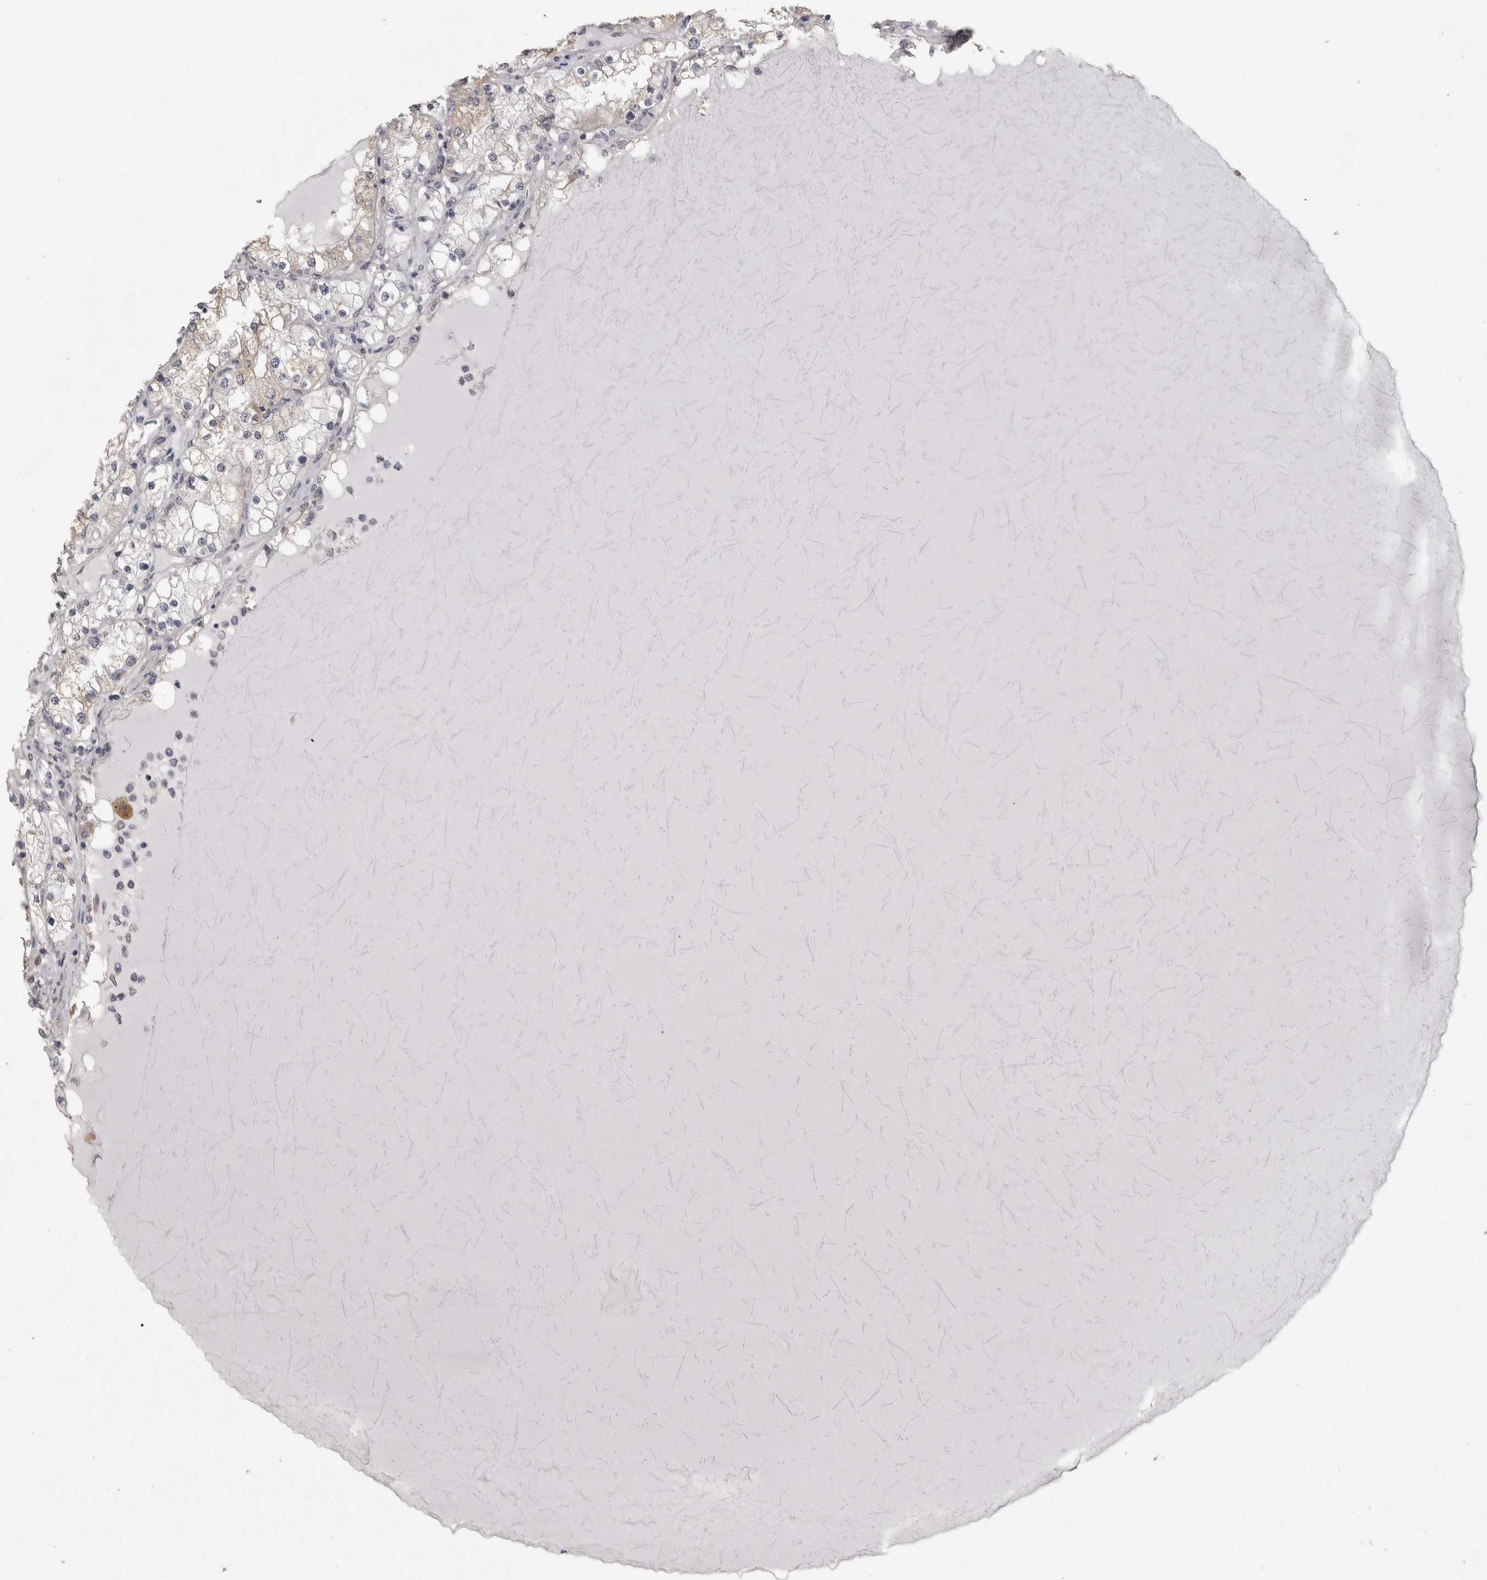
{"staining": {"intensity": "negative", "quantity": "none", "location": "none"}, "tissue": "renal cancer", "cell_type": "Tumor cells", "image_type": "cancer", "snomed": [{"axis": "morphology", "description": "Adenocarcinoma, NOS"}, {"axis": "topography", "description": "Kidney"}], "caption": "A high-resolution image shows IHC staining of renal cancer, which demonstrates no significant expression in tumor cells.", "gene": "RAB29", "patient": {"sex": "male", "age": 68}}